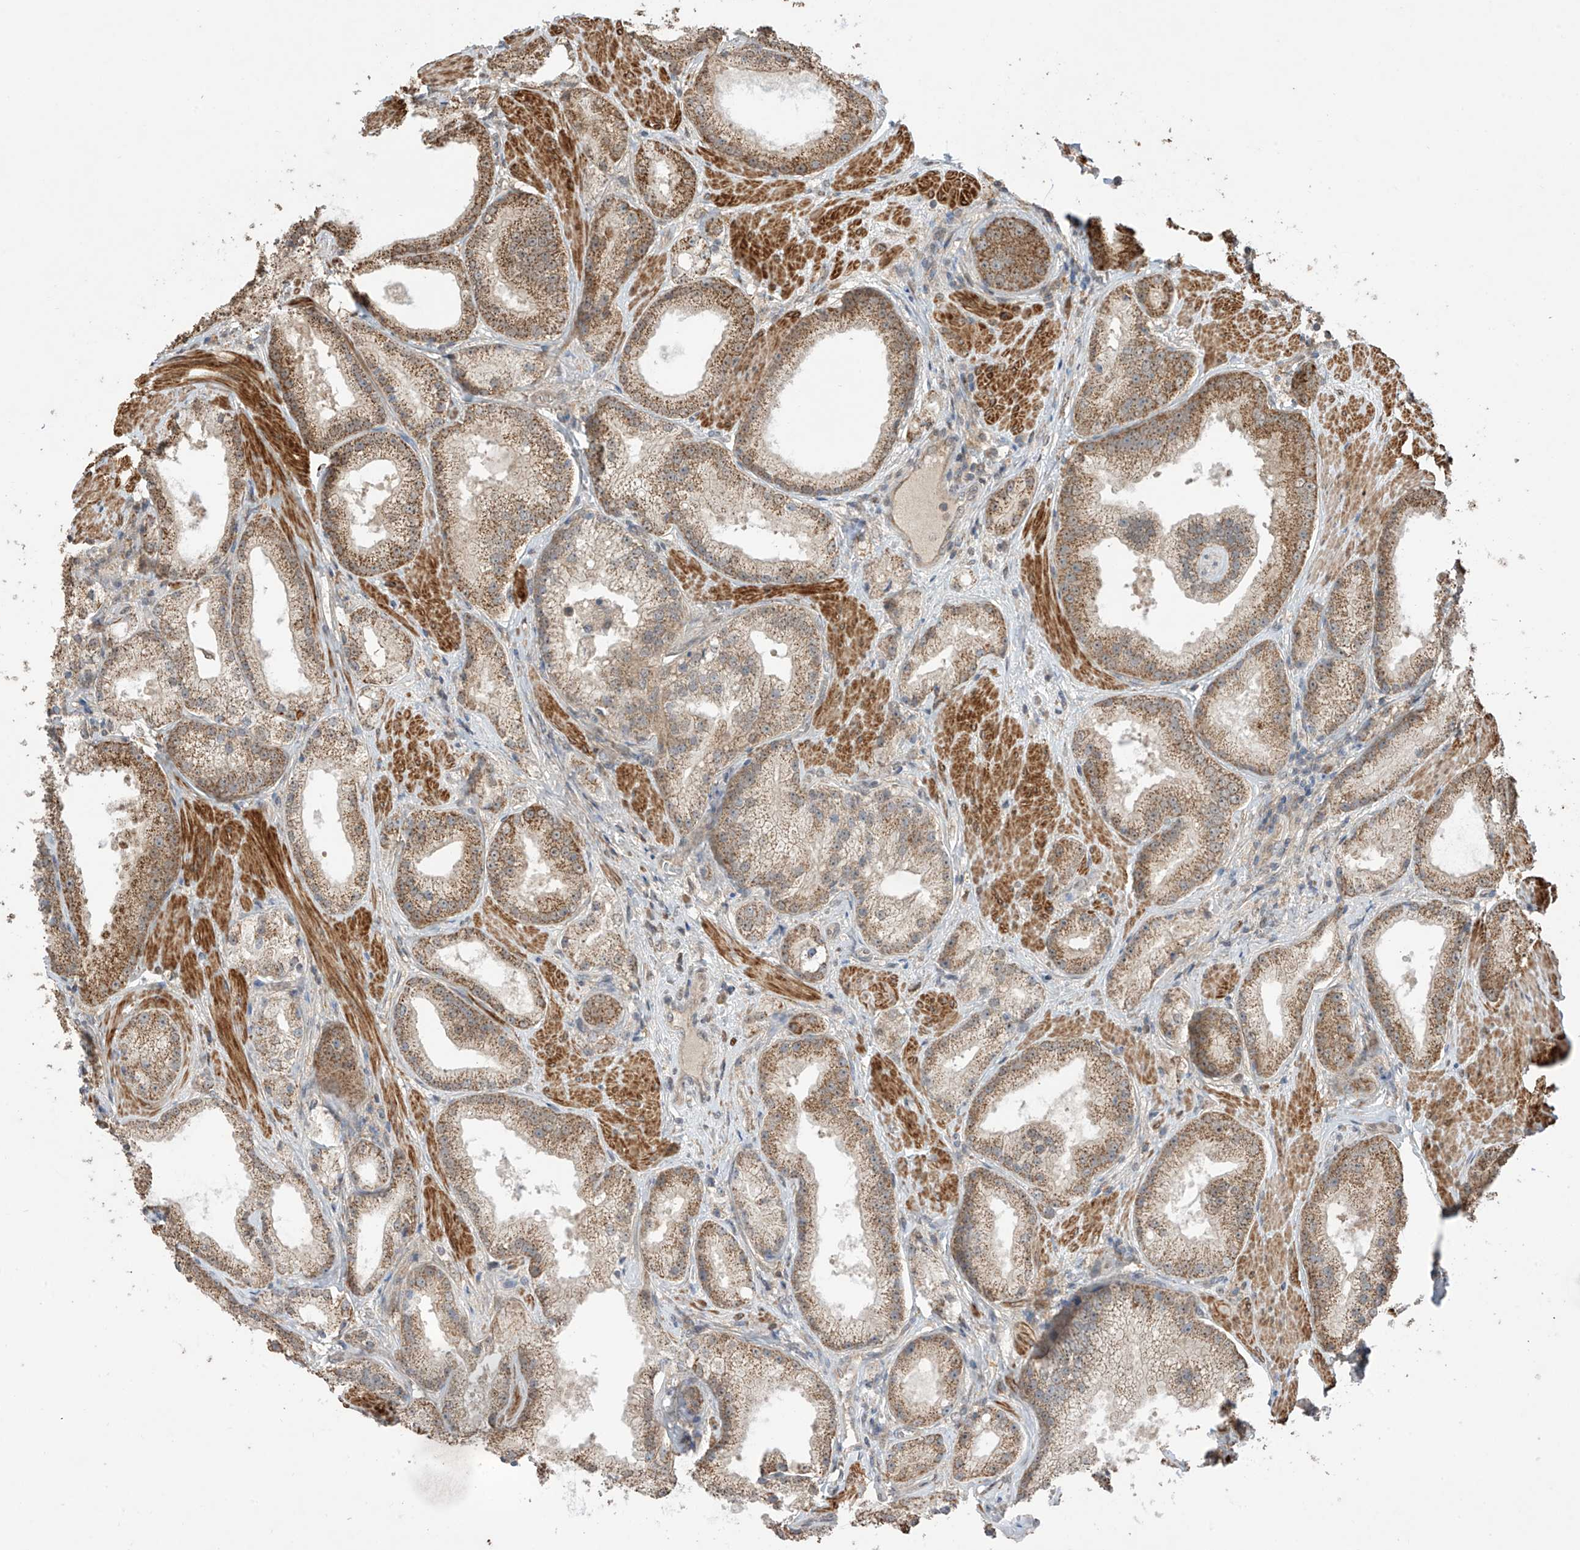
{"staining": {"intensity": "moderate", "quantity": ">75%", "location": "cytoplasmic/membranous"}, "tissue": "prostate cancer", "cell_type": "Tumor cells", "image_type": "cancer", "snomed": [{"axis": "morphology", "description": "Adenocarcinoma, Low grade"}, {"axis": "topography", "description": "Prostate"}], "caption": "Prostate cancer stained with a protein marker displays moderate staining in tumor cells.", "gene": "LATS1", "patient": {"sex": "male", "age": 67}}